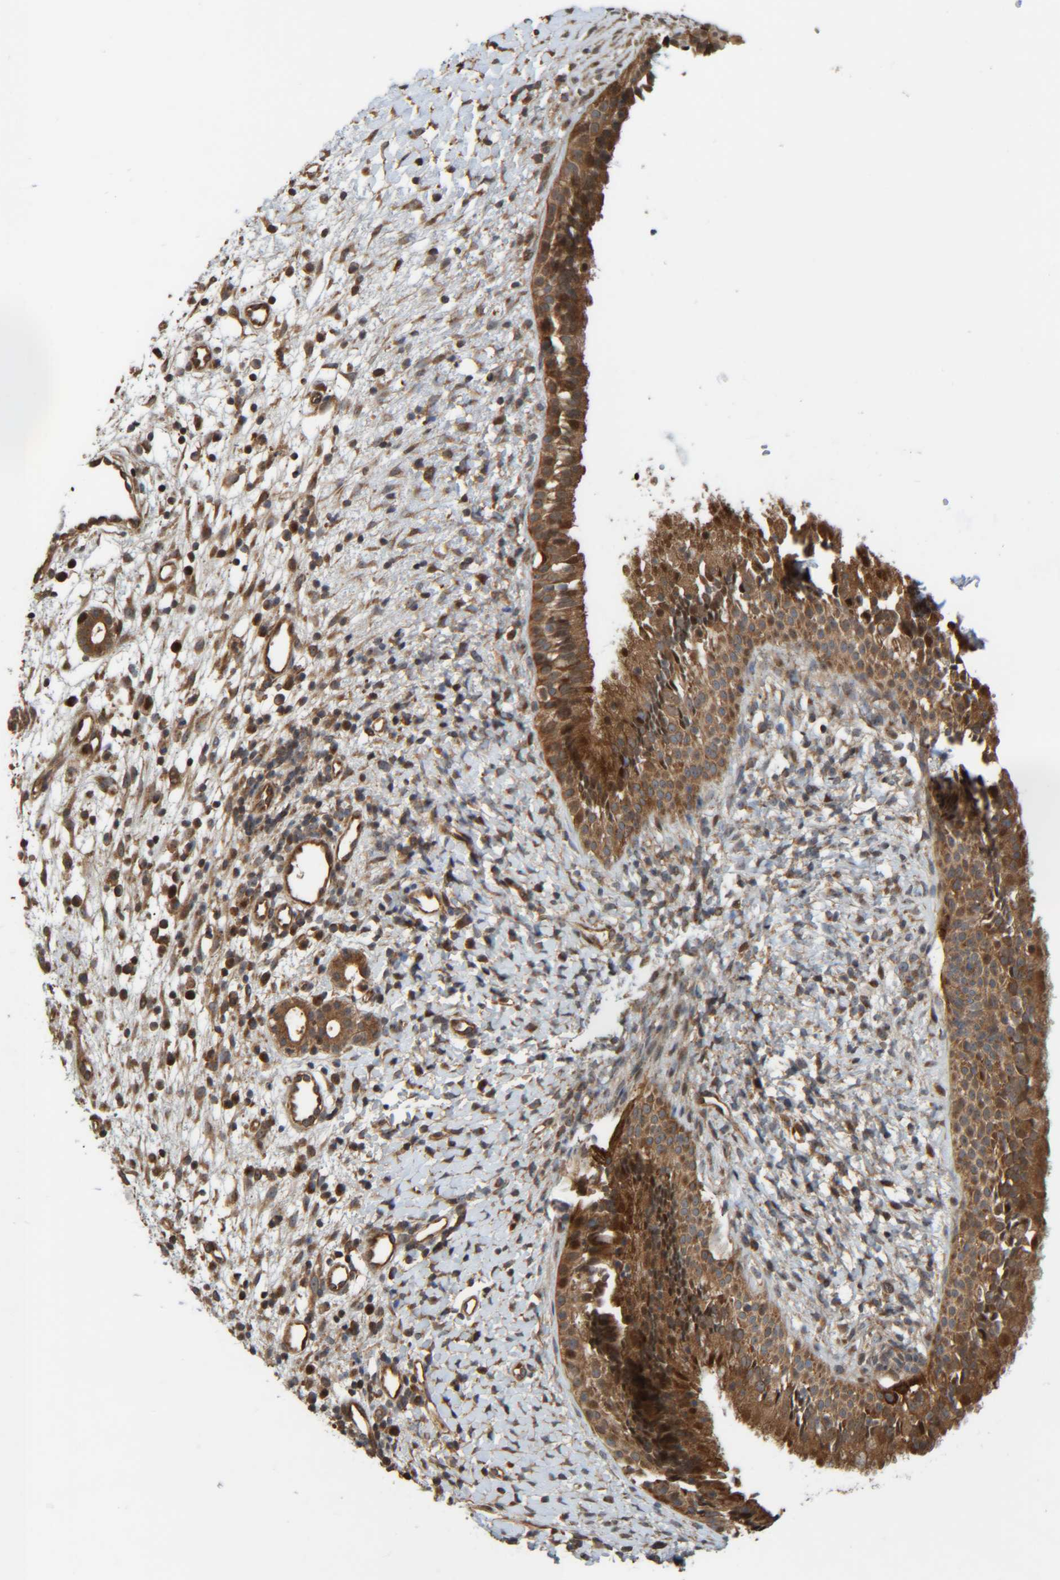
{"staining": {"intensity": "moderate", "quantity": ">75%", "location": "cytoplasmic/membranous"}, "tissue": "nasopharynx", "cell_type": "Respiratory epithelial cells", "image_type": "normal", "snomed": [{"axis": "morphology", "description": "Normal tissue, NOS"}, {"axis": "topography", "description": "Nasopharynx"}], "caption": "This micrograph shows unremarkable nasopharynx stained with immunohistochemistry to label a protein in brown. The cytoplasmic/membranous of respiratory epithelial cells show moderate positivity for the protein. Nuclei are counter-stained blue.", "gene": "CCDC57", "patient": {"sex": "male", "age": 22}}